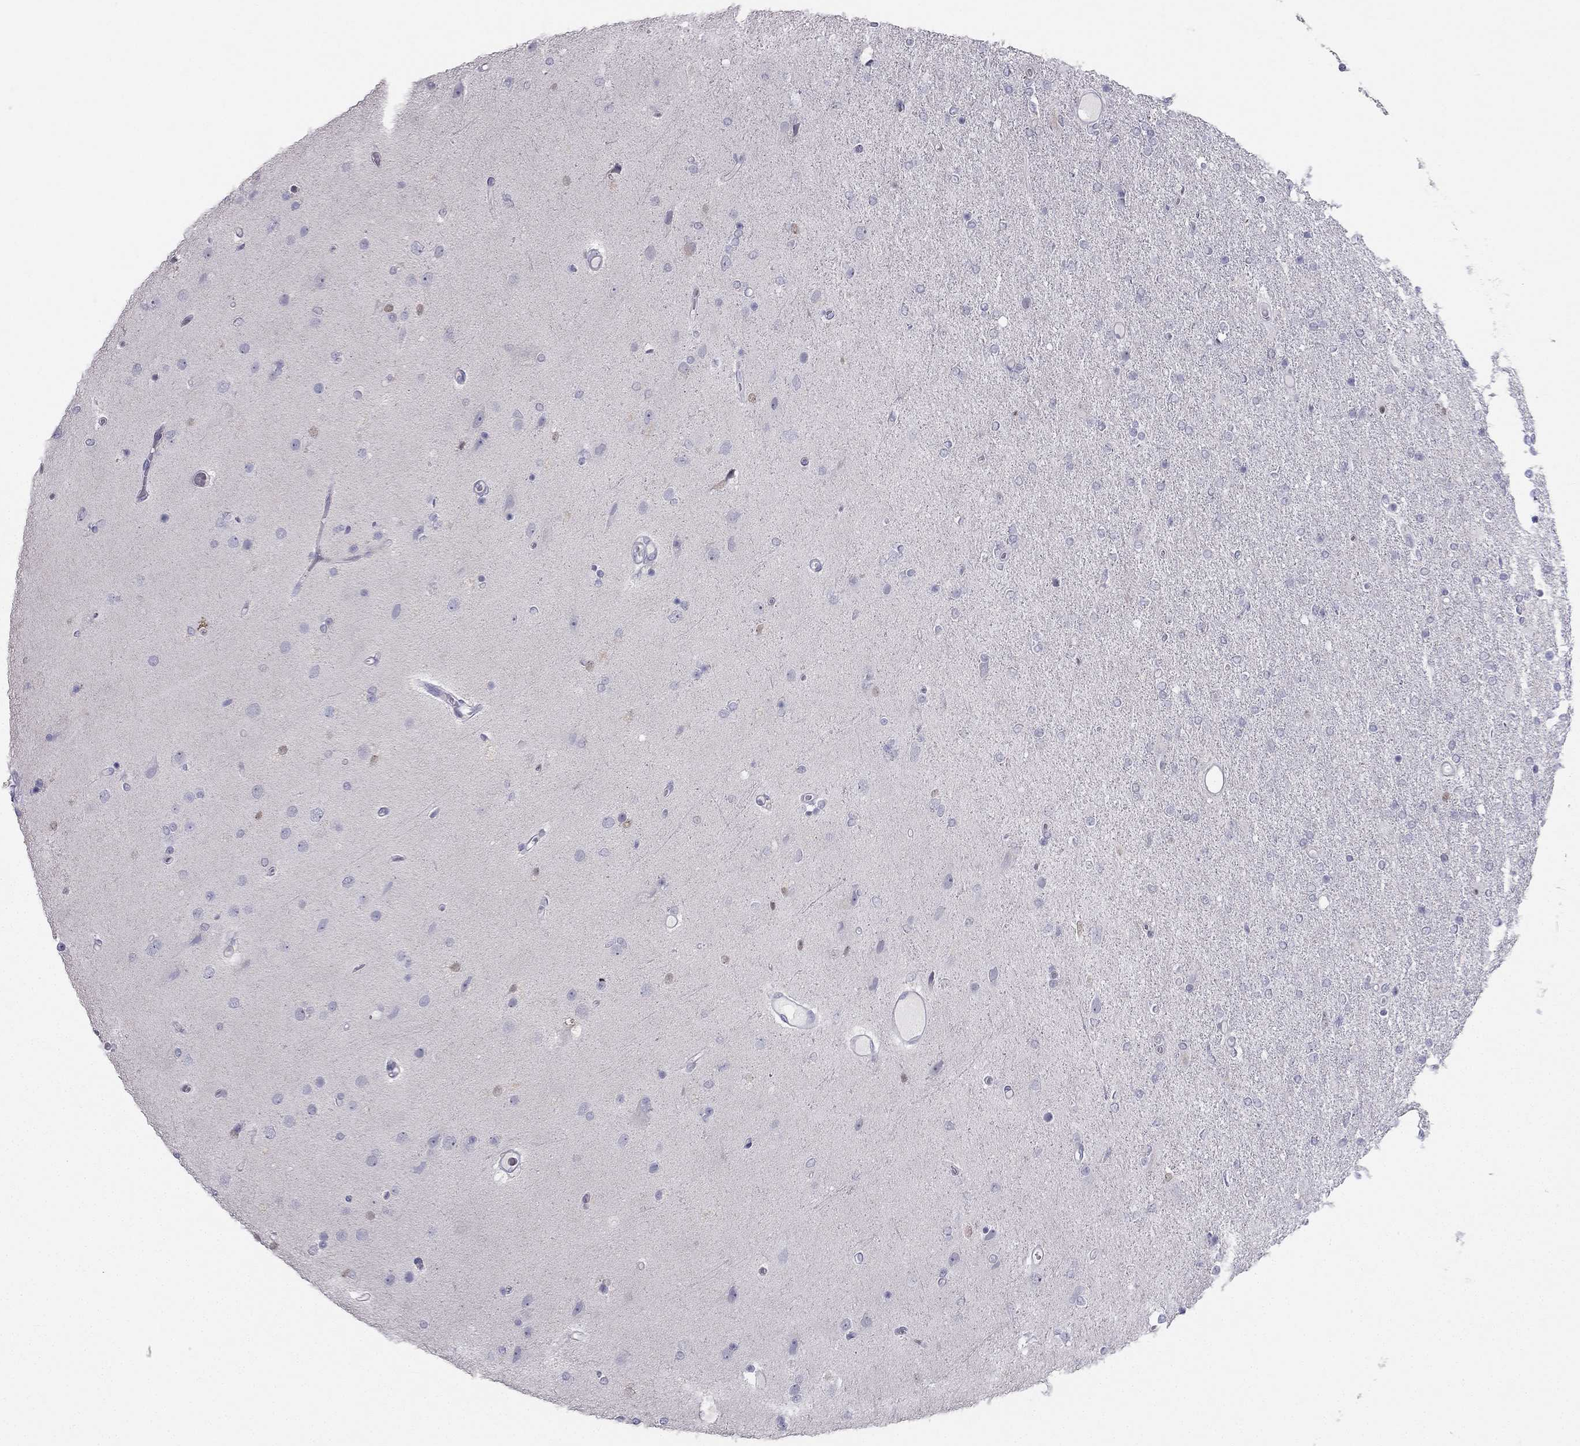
{"staining": {"intensity": "negative", "quantity": "none", "location": "none"}, "tissue": "glioma", "cell_type": "Tumor cells", "image_type": "cancer", "snomed": [{"axis": "morphology", "description": "Glioma, malignant, High grade"}, {"axis": "topography", "description": "Cerebral cortex"}], "caption": "This is a image of IHC staining of glioma, which shows no staining in tumor cells.", "gene": "TRPS1", "patient": {"sex": "male", "age": 70}}